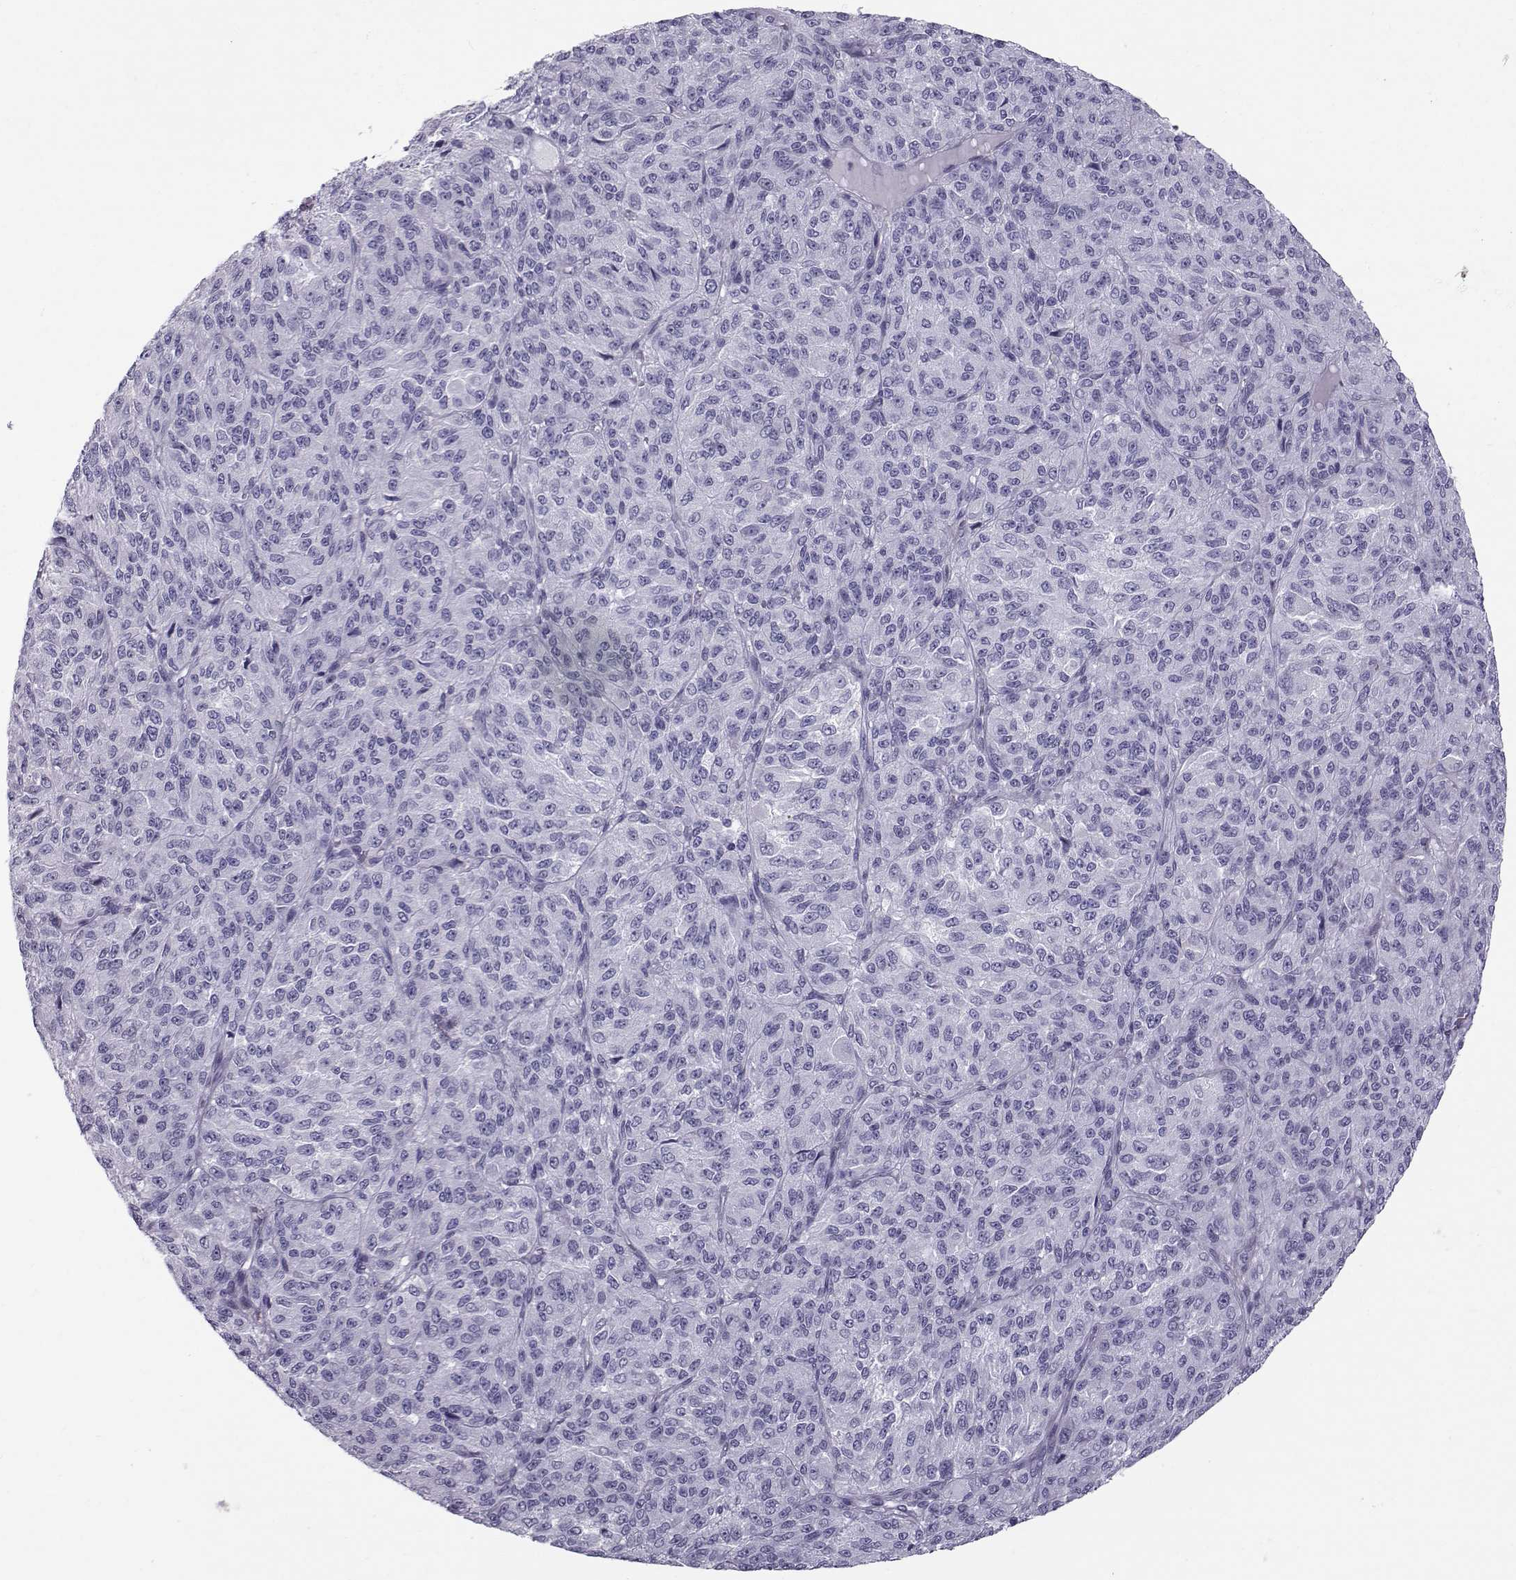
{"staining": {"intensity": "negative", "quantity": "none", "location": "none"}, "tissue": "melanoma", "cell_type": "Tumor cells", "image_type": "cancer", "snomed": [{"axis": "morphology", "description": "Malignant melanoma, Metastatic site"}, {"axis": "topography", "description": "Brain"}], "caption": "Tumor cells show no significant protein staining in melanoma.", "gene": "DMRT3", "patient": {"sex": "female", "age": 56}}